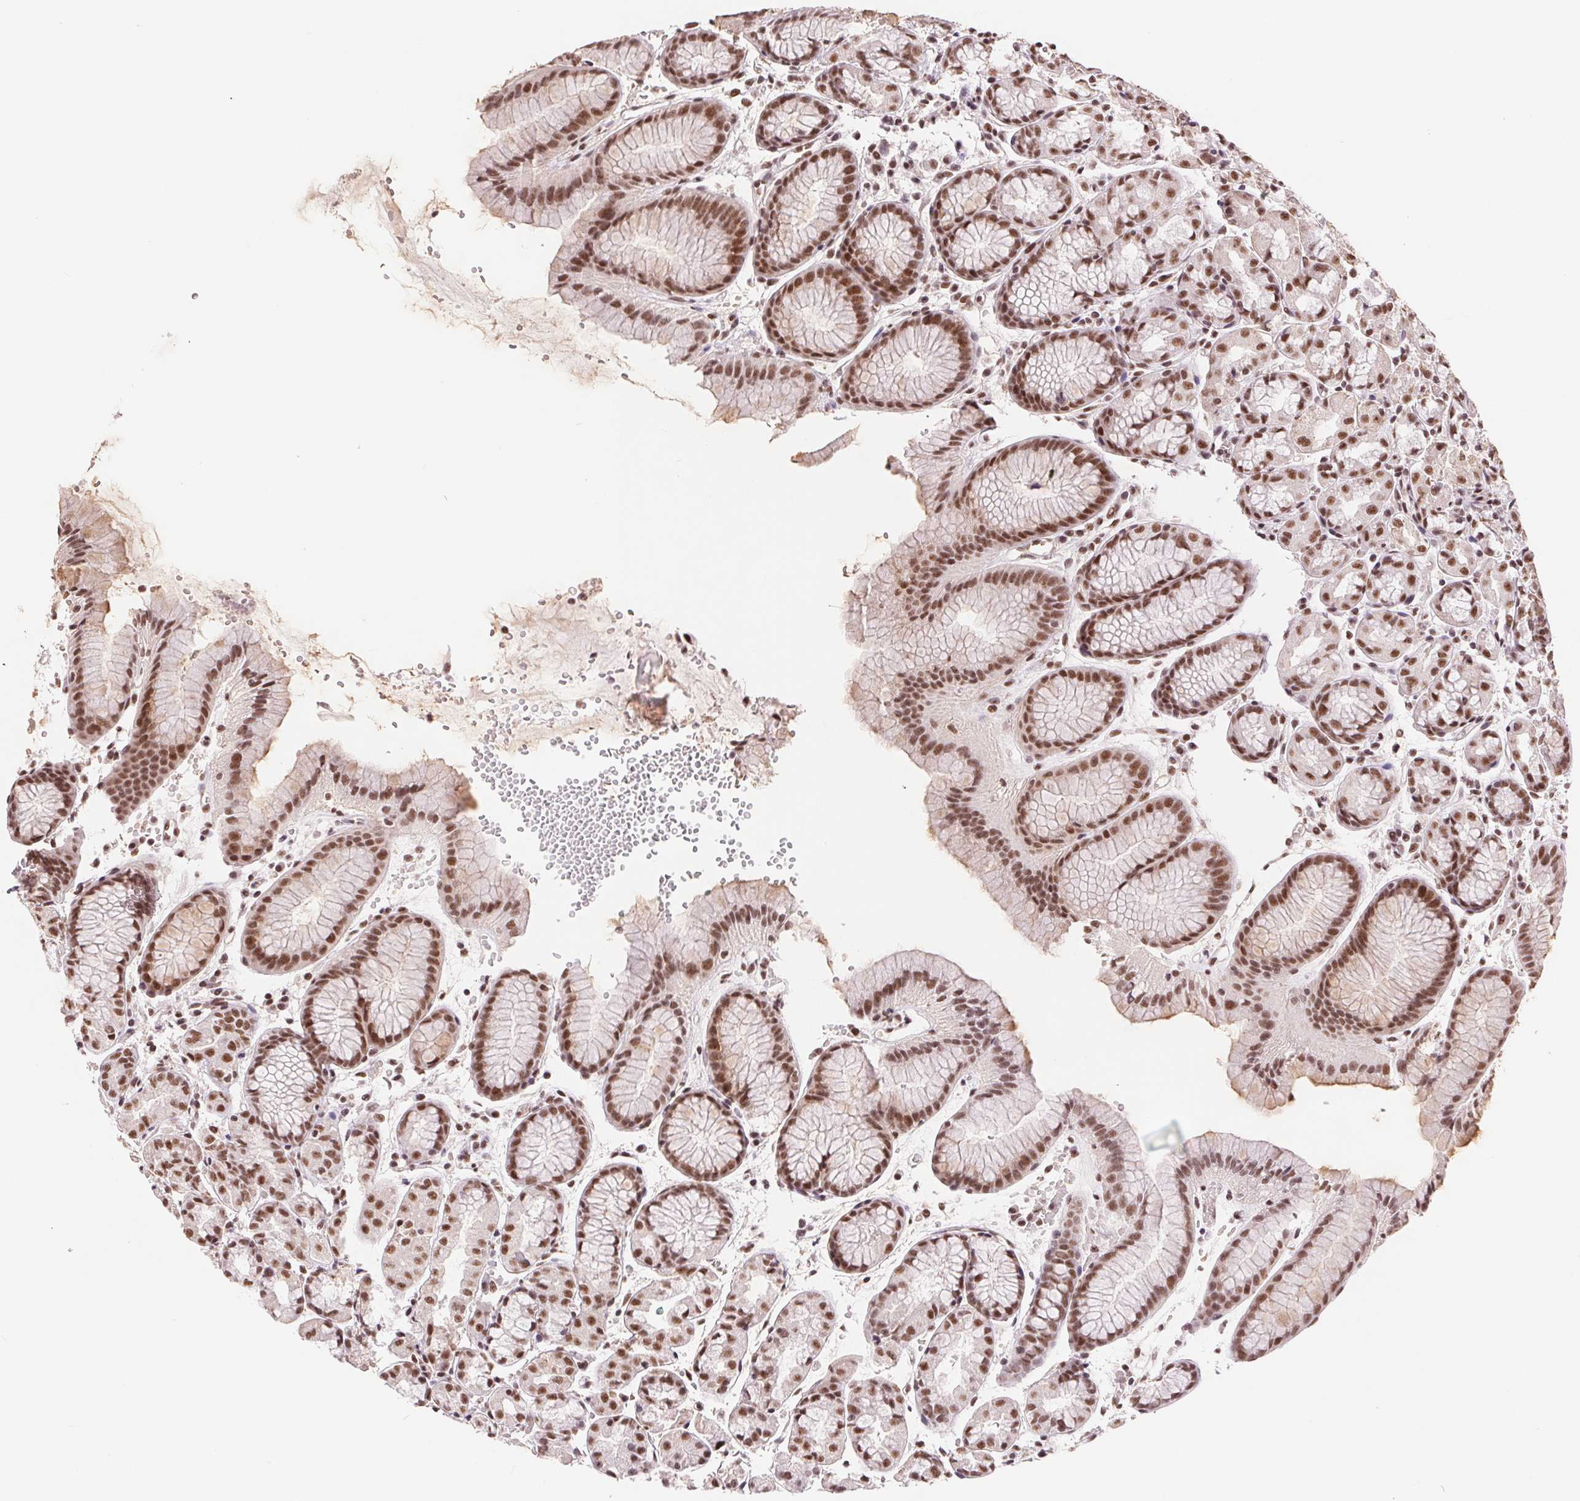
{"staining": {"intensity": "strong", "quantity": ">75%", "location": "nuclear"}, "tissue": "stomach", "cell_type": "Glandular cells", "image_type": "normal", "snomed": [{"axis": "morphology", "description": "Normal tissue, NOS"}, {"axis": "topography", "description": "Stomach, upper"}], "caption": "High-magnification brightfield microscopy of benign stomach stained with DAB (brown) and counterstained with hematoxylin (blue). glandular cells exhibit strong nuclear staining is appreciated in about>75% of cells. (IHC, brightfield microscopy, high magnification).", "gene": "SREK1", "patient": {"sex": "male", "age": 47}}